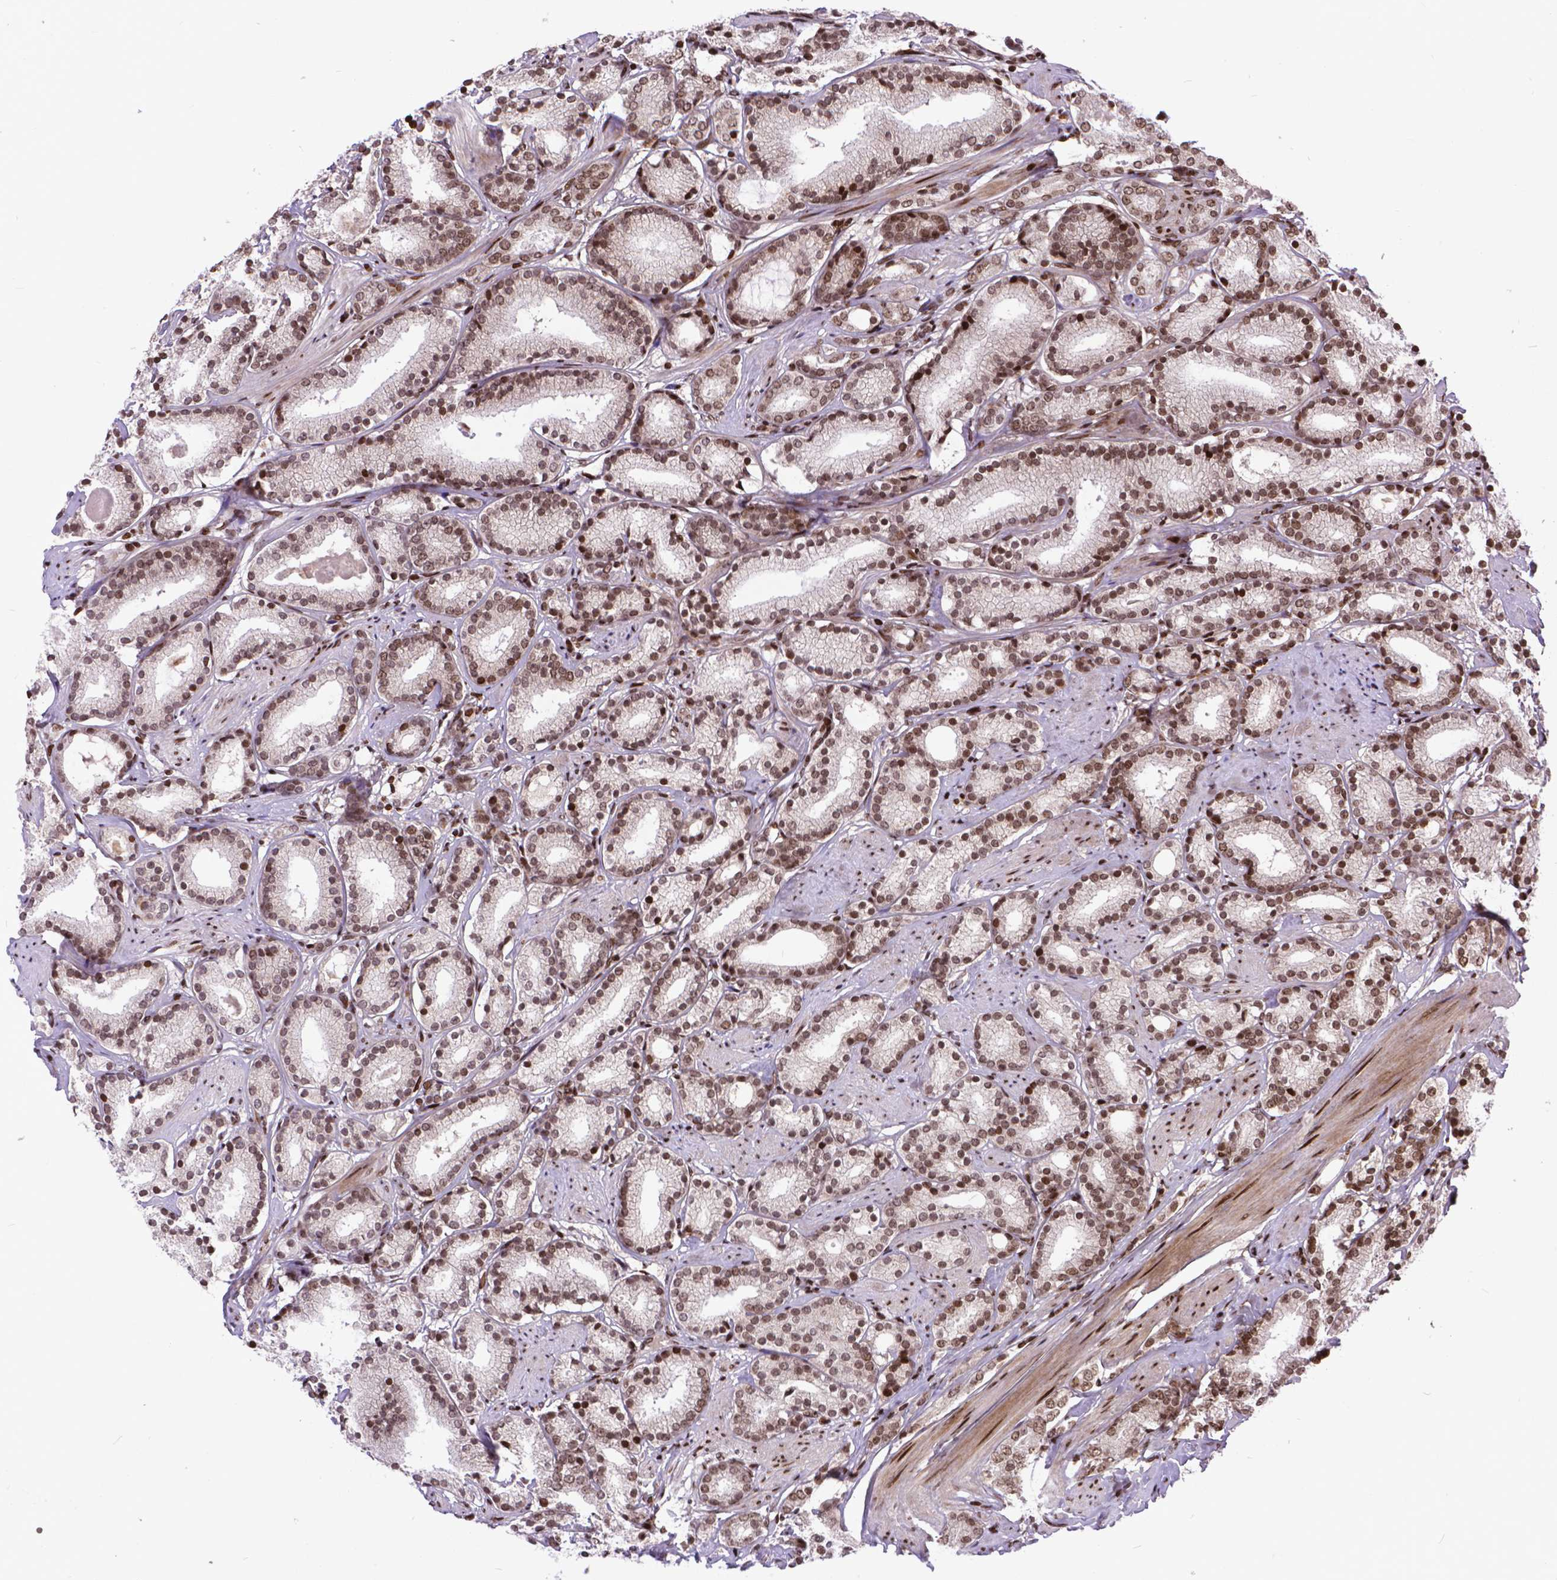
{"staining": {"intensity": "moderate", "quantity": ">75%", "location": "nuclear"}, "tissue": "prostate cancer", "cell_type": "Tumor cells", "image_type": "cancer", "snomed": [{"axis": "morphology", "description": "Adenocarcinoma, High grade"}, {"axis": "topography", "description": "Prostate"}], "caption": "Tumor cells reveal medium levels of moderate nuclear staining in approximately >75% of cells in human high-grade adenocarcinoma (prostate).", "gene": "AMER1", "patient": {"sex": "male", "age": 63}}